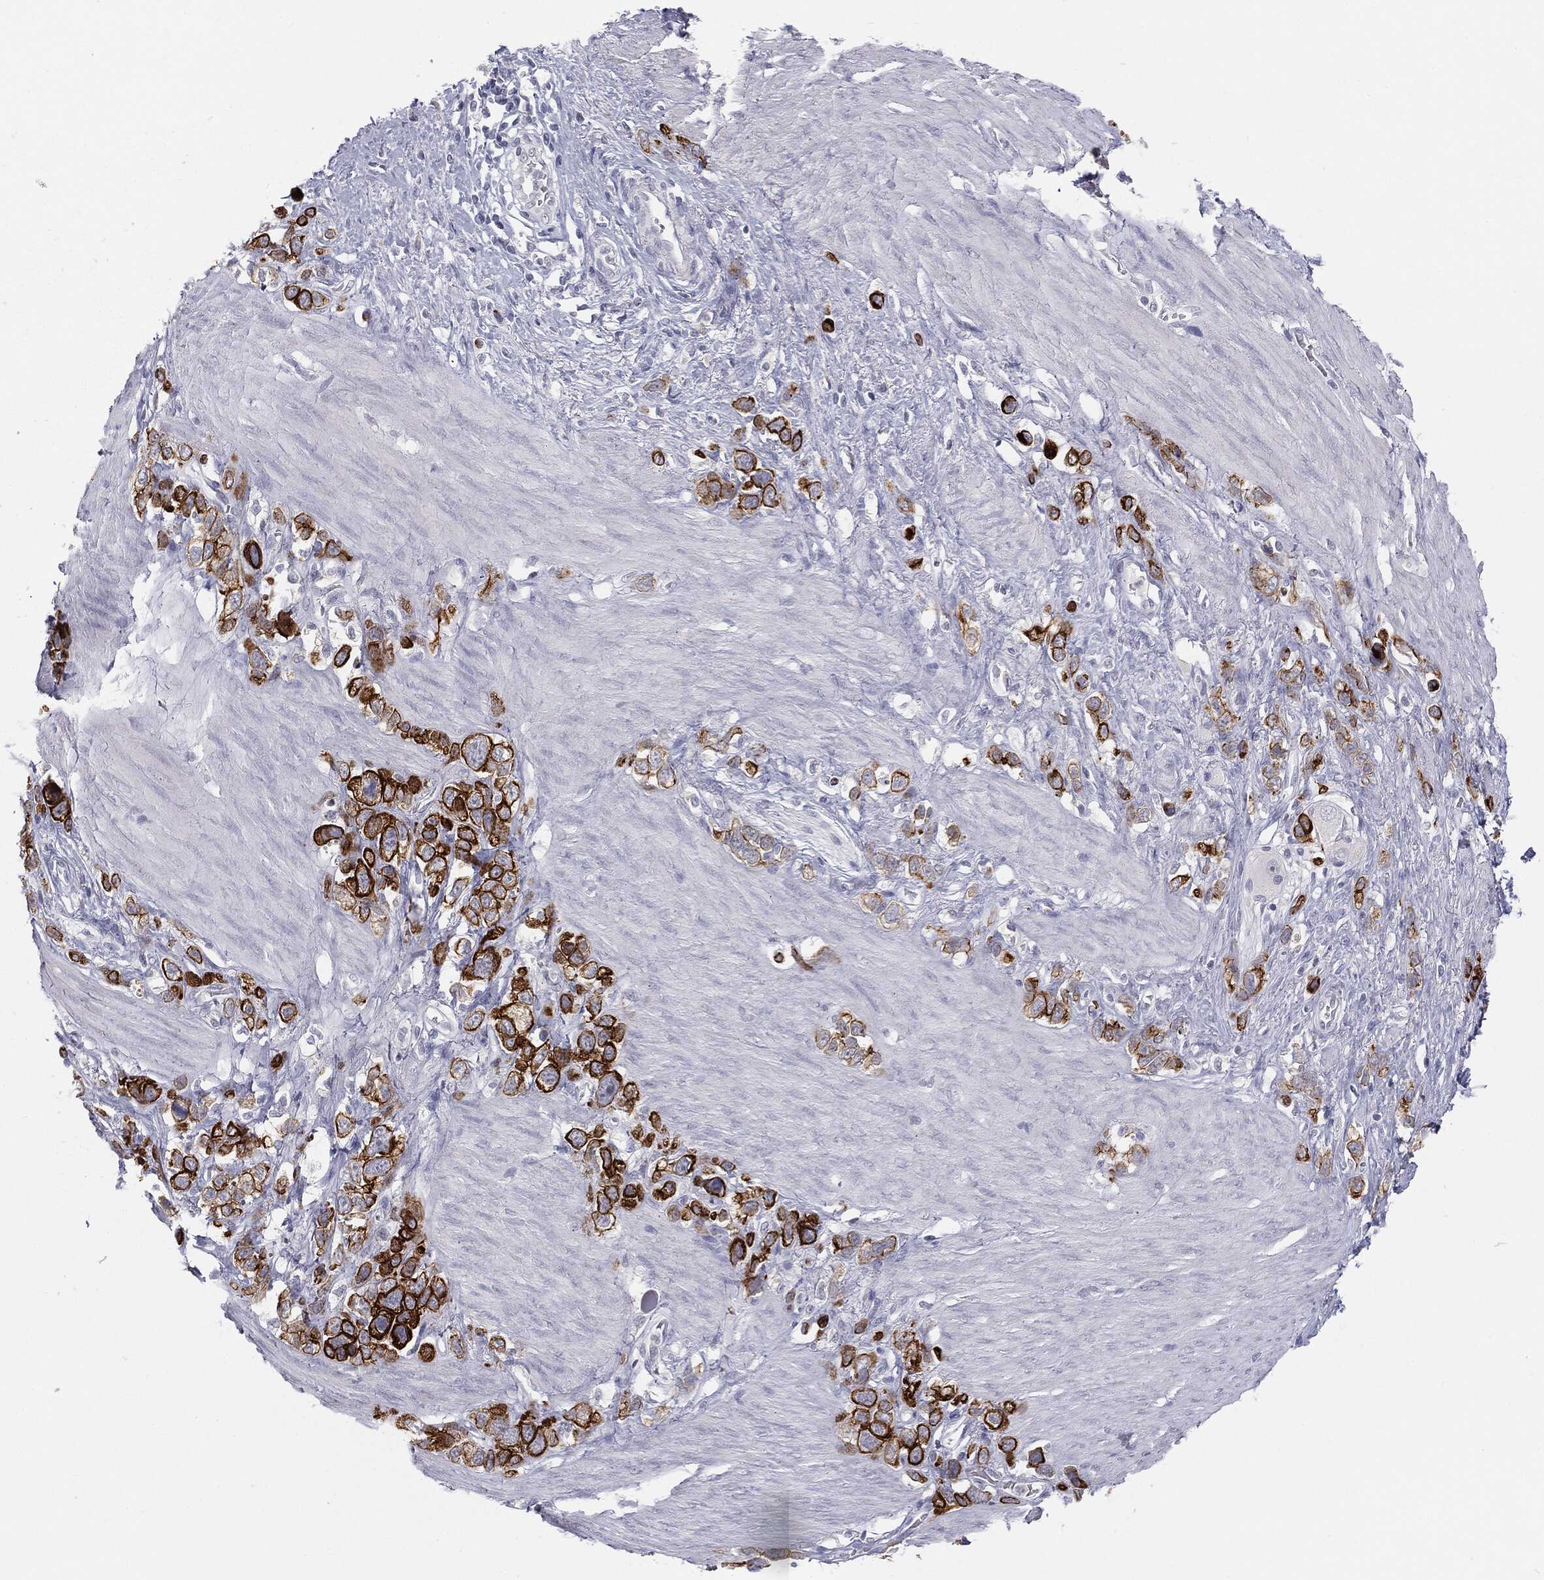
{"staining": {"intensity": "strong", "quantity": ">75%", "location": "cytoplasmic/membranous"}, "tissue": "stomach cancer", "cell_type": "Tumor cells", "image_type": "cancer", "snomed": [{"axis": "morphology", "description": "Adenocarcinoma, NOS"}, {"axis": "topography", "description": "Stomach"}], "caption": "The histopathology image displays a brown stain indicating the presence of a protein in the cytoplasmic/membranous of tumor cells in stomach cancer (adenocarcinoma). (DAB IHC with brightfield microscopy, high magnification).", "gene": "MUC1", "patient": {"sex": "female", "age": 65}}